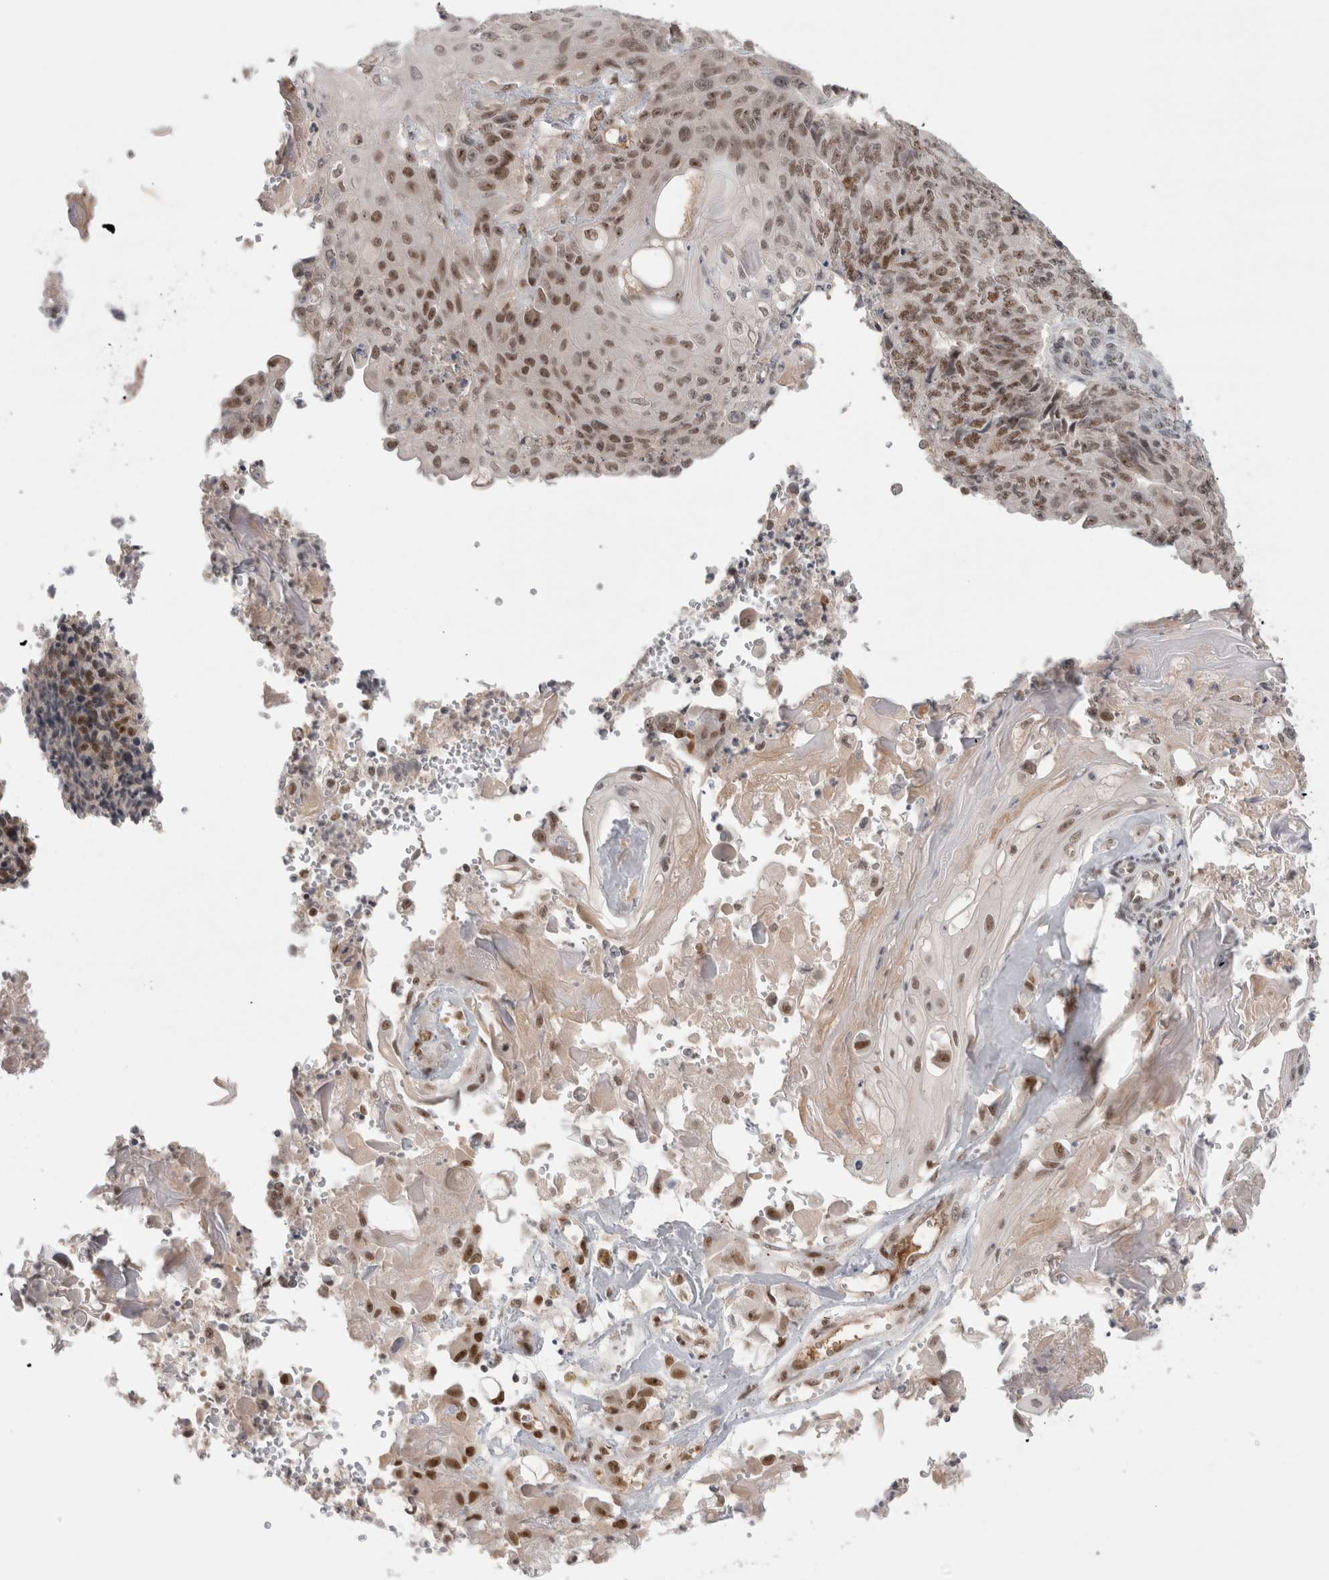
{"staining": {"intensity": "moderate", "quantity": ">75%", "location": "nuclear"}, "tissue": "endometrial cancer", "cell_type": "Tumor cells", "image_type": "cancer", "snomed": [{"axis": "morphology", "description": "Adenocarcinoma, NOS"}, {"axis": "topography", "description": "Endometrium"}], "caption": "Endometrial cancer (adenocarcinoma) stained with a protein marker exhibits moderate staining in tumor cells.", "gene": "ZNF24", "patient": {"sex": "female", "age": 32}}